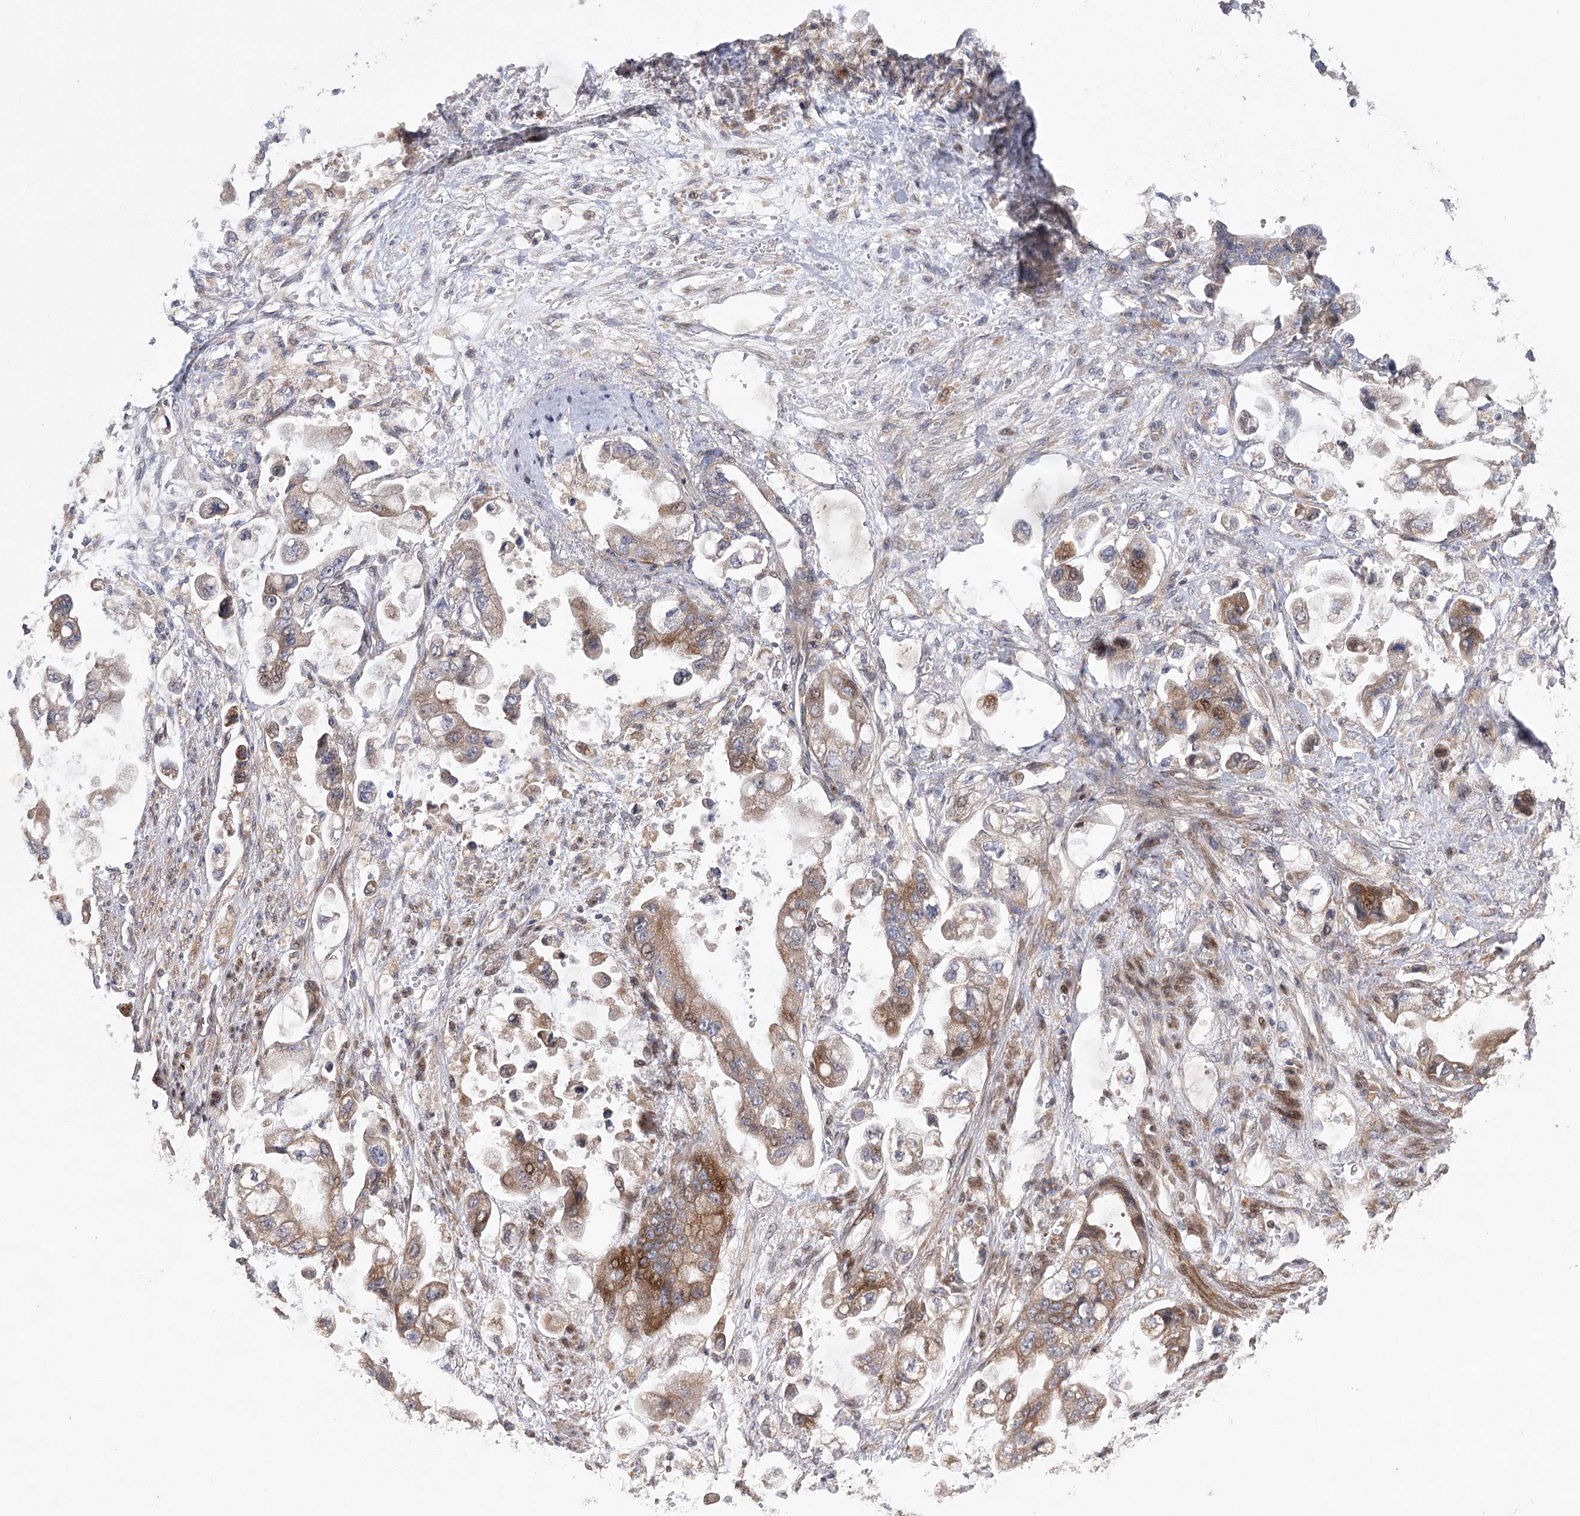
{"staining": {"intensity": "moderate", "quantity": ">75%", "location": "cytoplasmic/membranous"}, "tissue": "stomach cancer", "cell_type": "Tumor cells", "image_type": "cancer", "snomed": [{"axis": "morphology", "description": "Adenocarcinoma, NOS"}, {"axis": "topography", "description": "Stomach"}], "caption": "Tumor cells display medium levels of moderate cytoplasmic/membranous positivity in approximately >75% of cells in human stomach cancer (adenocarcinoma).", "gene": "OBSL1", "patient": {"sex": "male", "age": 62}}